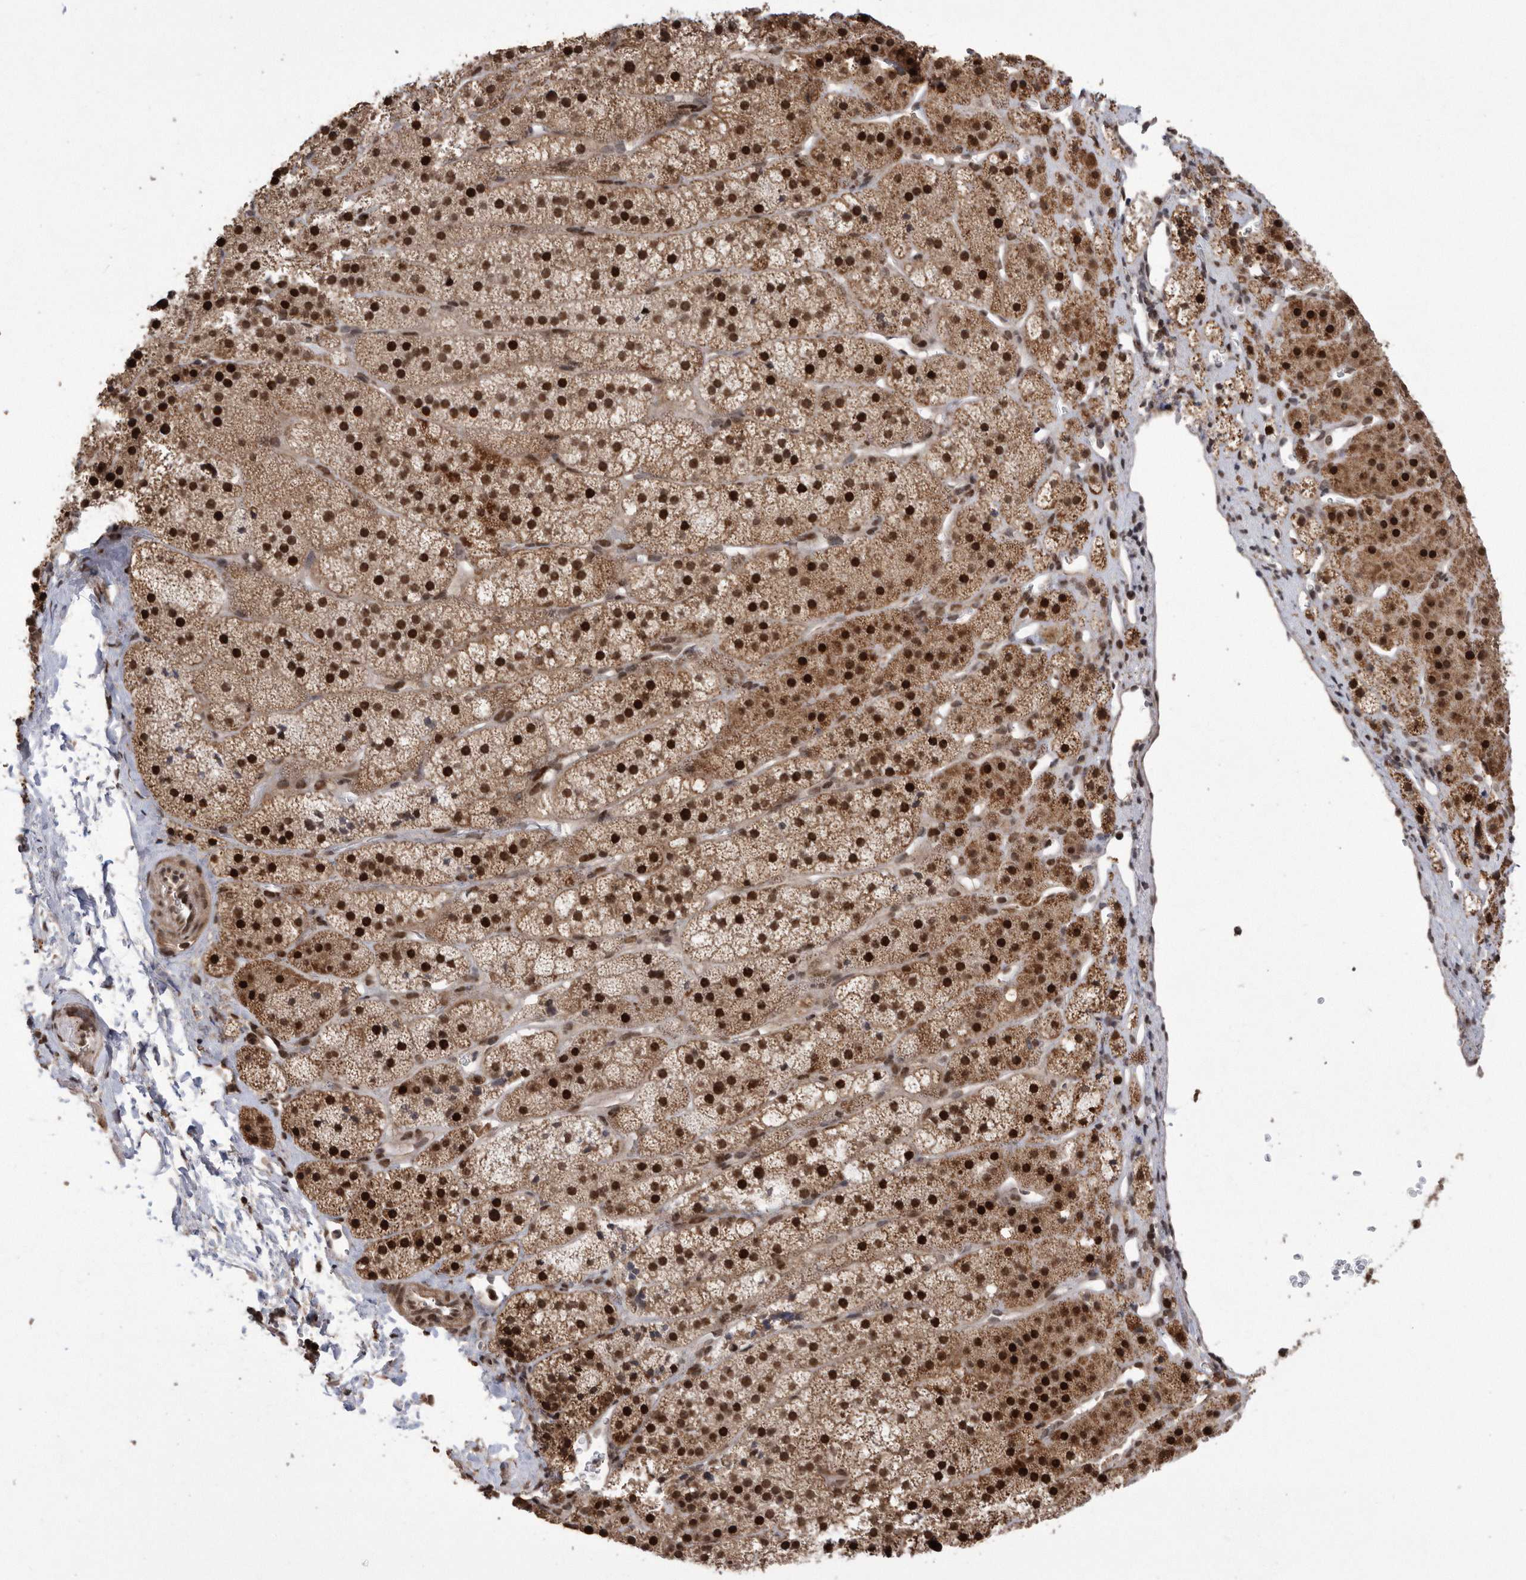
{"staining": {"intensity": "strong", "quantity": ">75%", "location": "cytoplasmic/membranous,nuclear"}, "tissue": "adrenal gland", "cell_type": "Glandular cells", "image_type": "normal", "snomed": [{"axis": "morphology", "description": "Normal tissue, NOS"}, {"axis": "topography", "description": "Adrenal gland"}], "caption": "Strong cytoplasmic/membranous,nuclear positivity is appreciated in about >75% of glandular cells in normal adrenal gland. The staining is performed using DAB (3,3'-diaminobenzidine) brown chromogen to label protein expression. The nuclei are counter-stained blue using hematoxylin.", "gene": "TDRD3", "patient": {"sex": "female", "age": 44}}